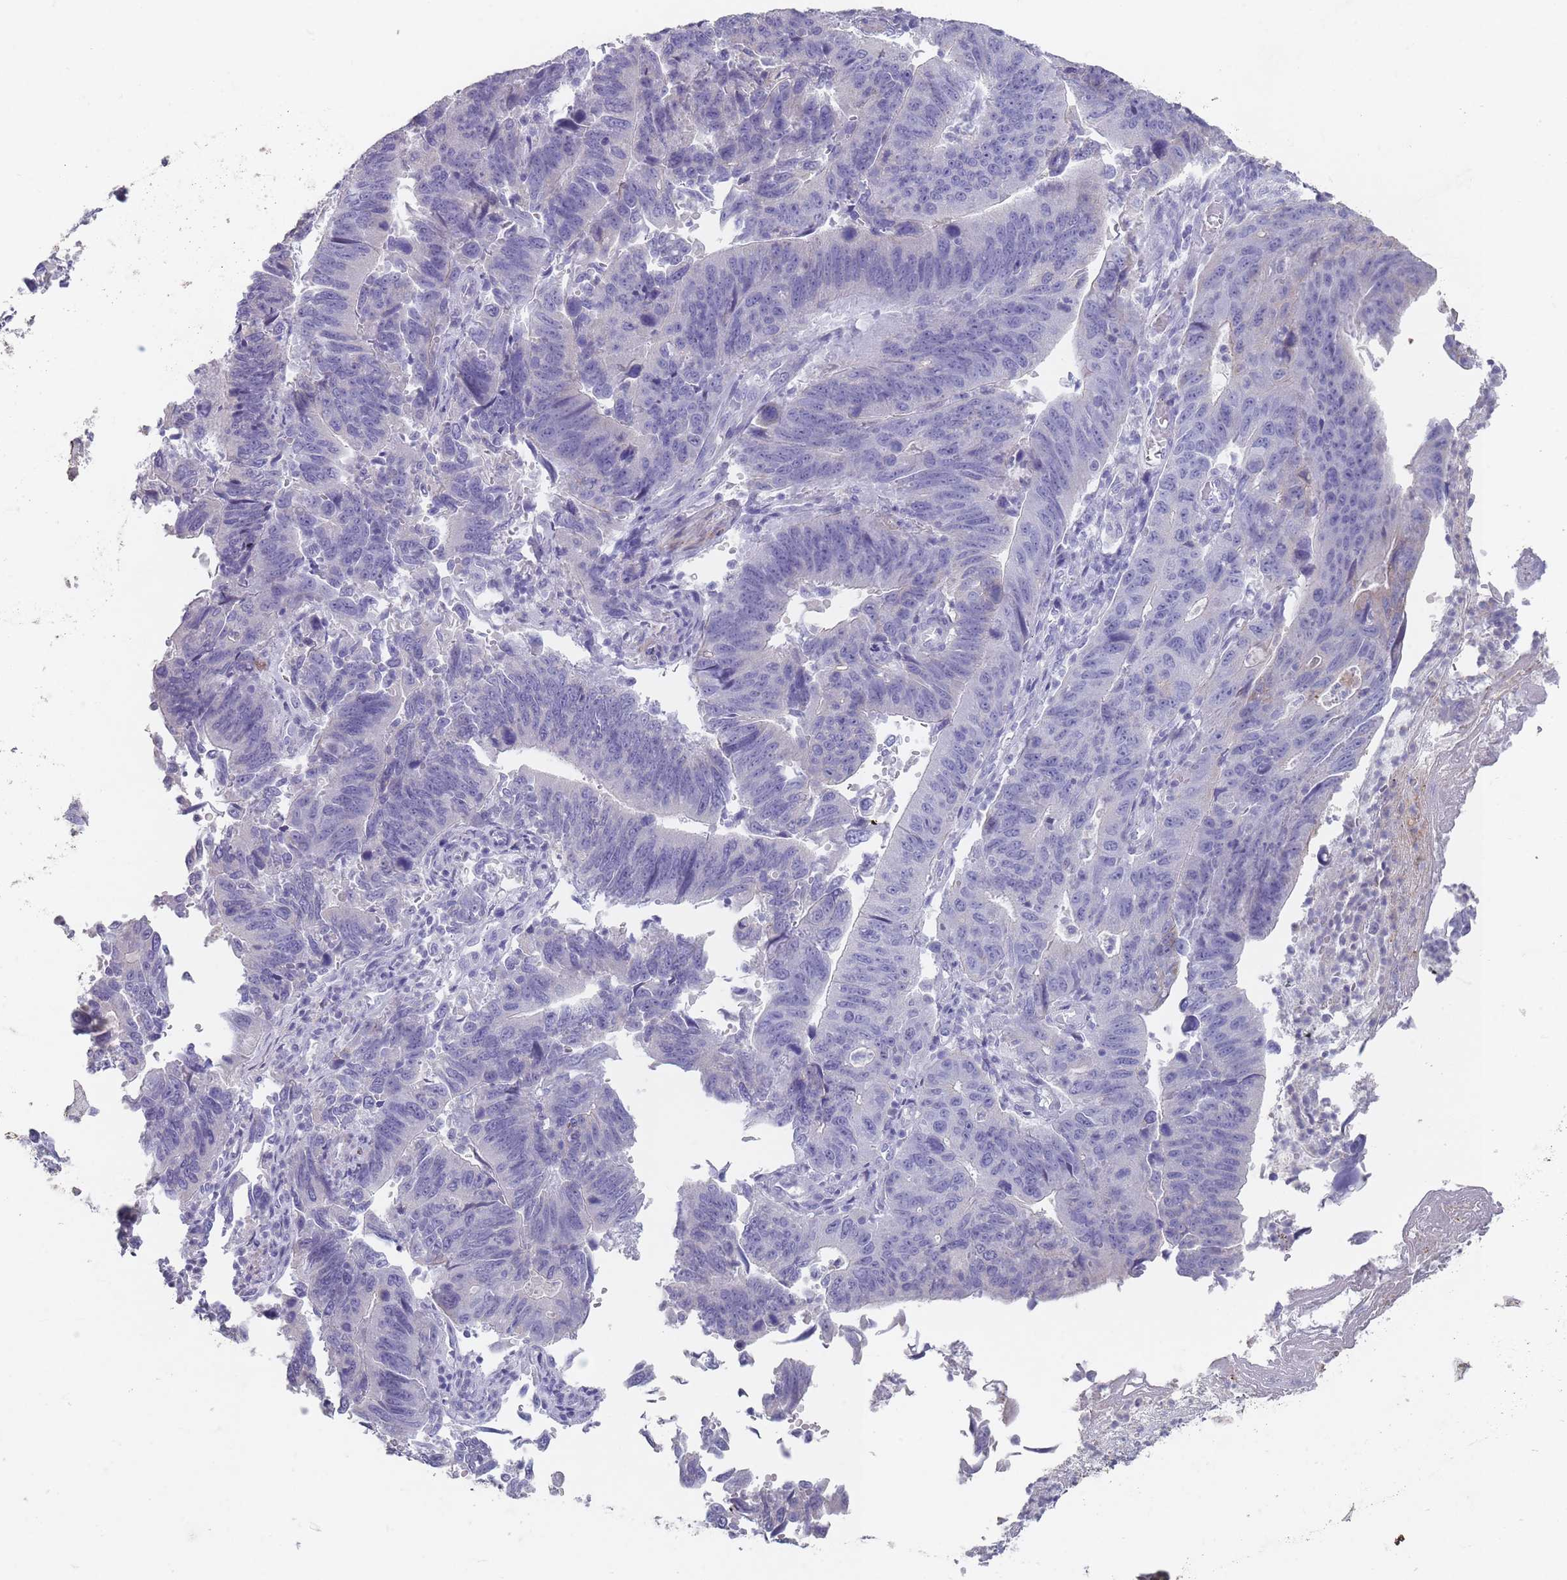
{"staining": {"intensity": "negative", "quantity": "none", "location": "none"}, "tissue": "stomach cancer", "cell_type": "Tumor cells", "image_type": "cancer", "snomed": [{"axis": "morphology", "description": "Adenocarcinoma, NOS"}, {"axis": "topography", "description": "Stomach"}], "caption": "High power microscopy photomicrograph of an immunohistochemistry photomicrograph of stomach cancer (adenocarcinoma), revealing no significant positivity in tumor cells. (DAB immunohistochemistry (IHC) with hematoxylin counter stain).", "gene": "RHBG", "patient": {"sex": "male", "age": 59}}